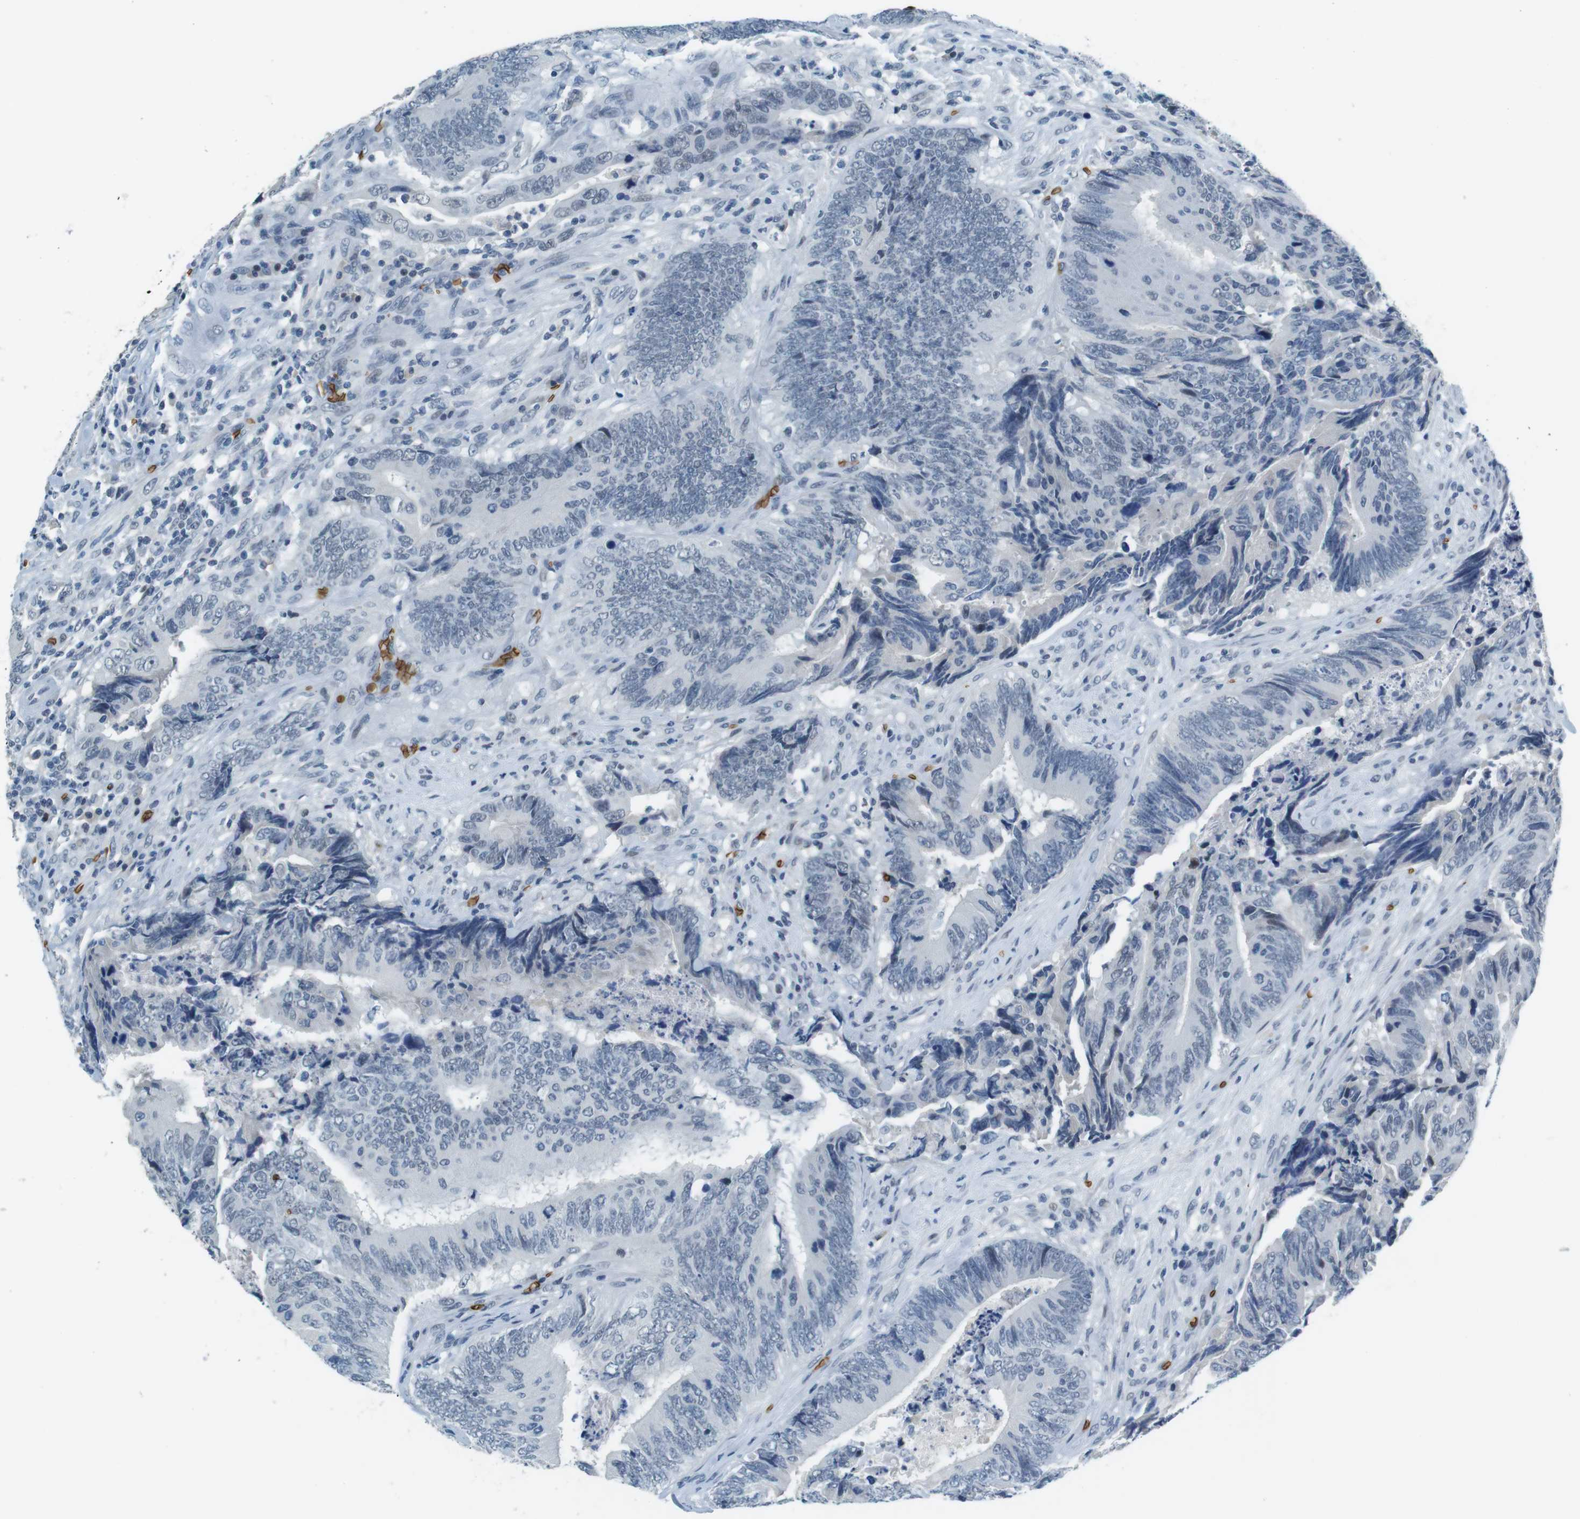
{"staining": {"intensity": "negative", "quantity": "none", "location": "none"}, "tissue": "colorectal cancer", "cell_type": "Tumor cells", "image_type": "cancer", "snomed": [{"axis": "morphology", "description": "Normal tissue, NOS"}, {"axis": "morphology", "description": "Adenocarcinoma, NOS"}, {"axis": "topography", "description": "Colon"}], "caption": "Immunohistochemistry (IHC) histopathology image of colorectal adenocarcinoma stained for a protein (brown), which reveals no positivity in tumor cells.", "gene": "SLC4A1", "patient": {"sex": "male", "age": 56}}